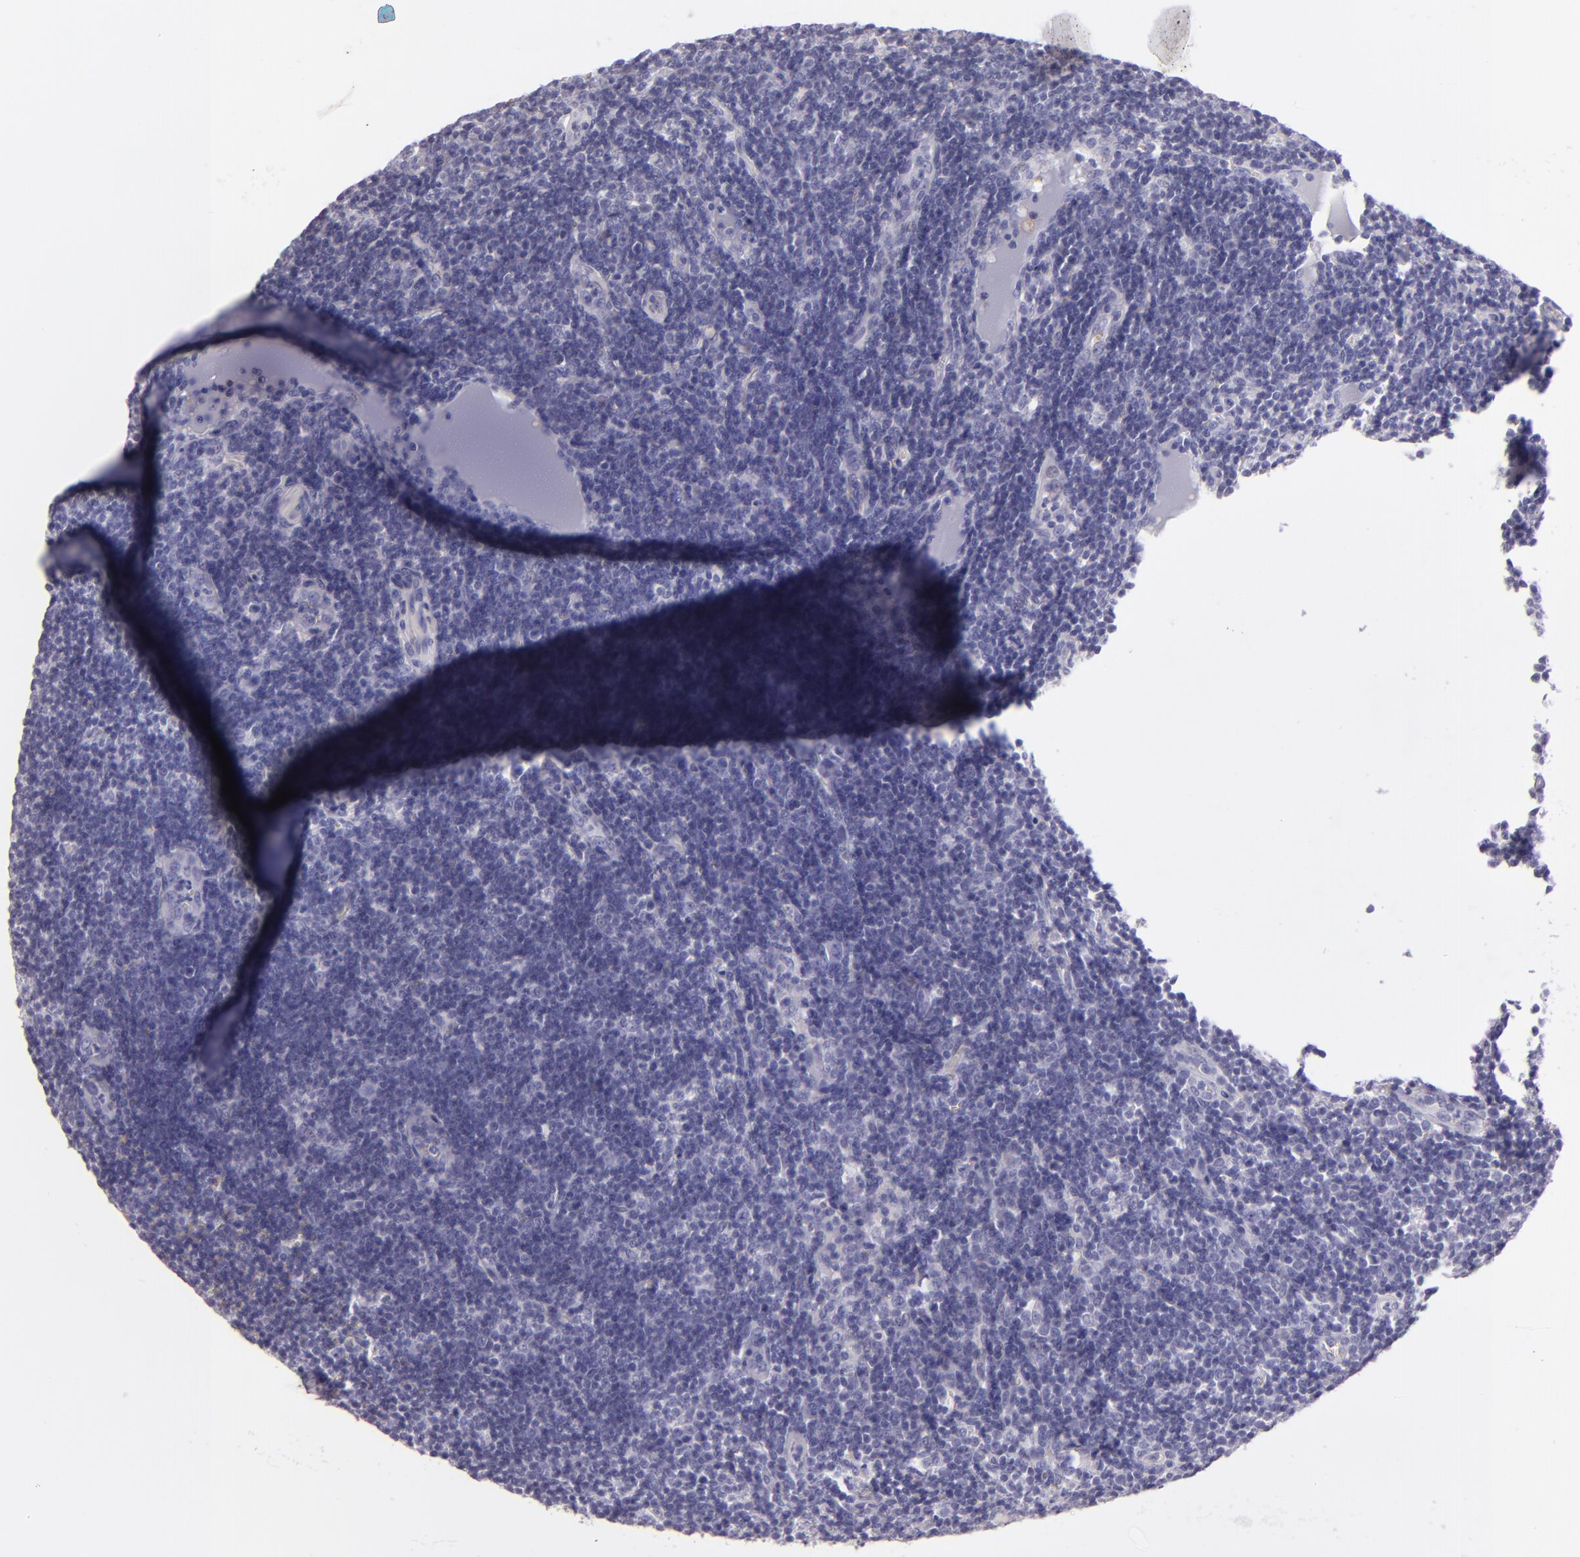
{"staining": {"intensity": "negative", "quantity": "none", "location": "none"}, "tissue": "lymph node", "cell_type": "Germinal center cells", "image_type": "normal", "snomed": [{"axis": "morphology", "description": "Normal tissue, NOS"}, {"axis": "morphology", "description": "Inflammation, NOS"}, {"axis": "topography", "description": "Lymph node"}, {"axis": "topography", "description": "Salivary gland"}], "caption": "The IHC micrograph has no significant positivity in germinal center cells of lymph node.", "gene": "MUC5AC", "patient": {"sex": "male", "age": 3}}